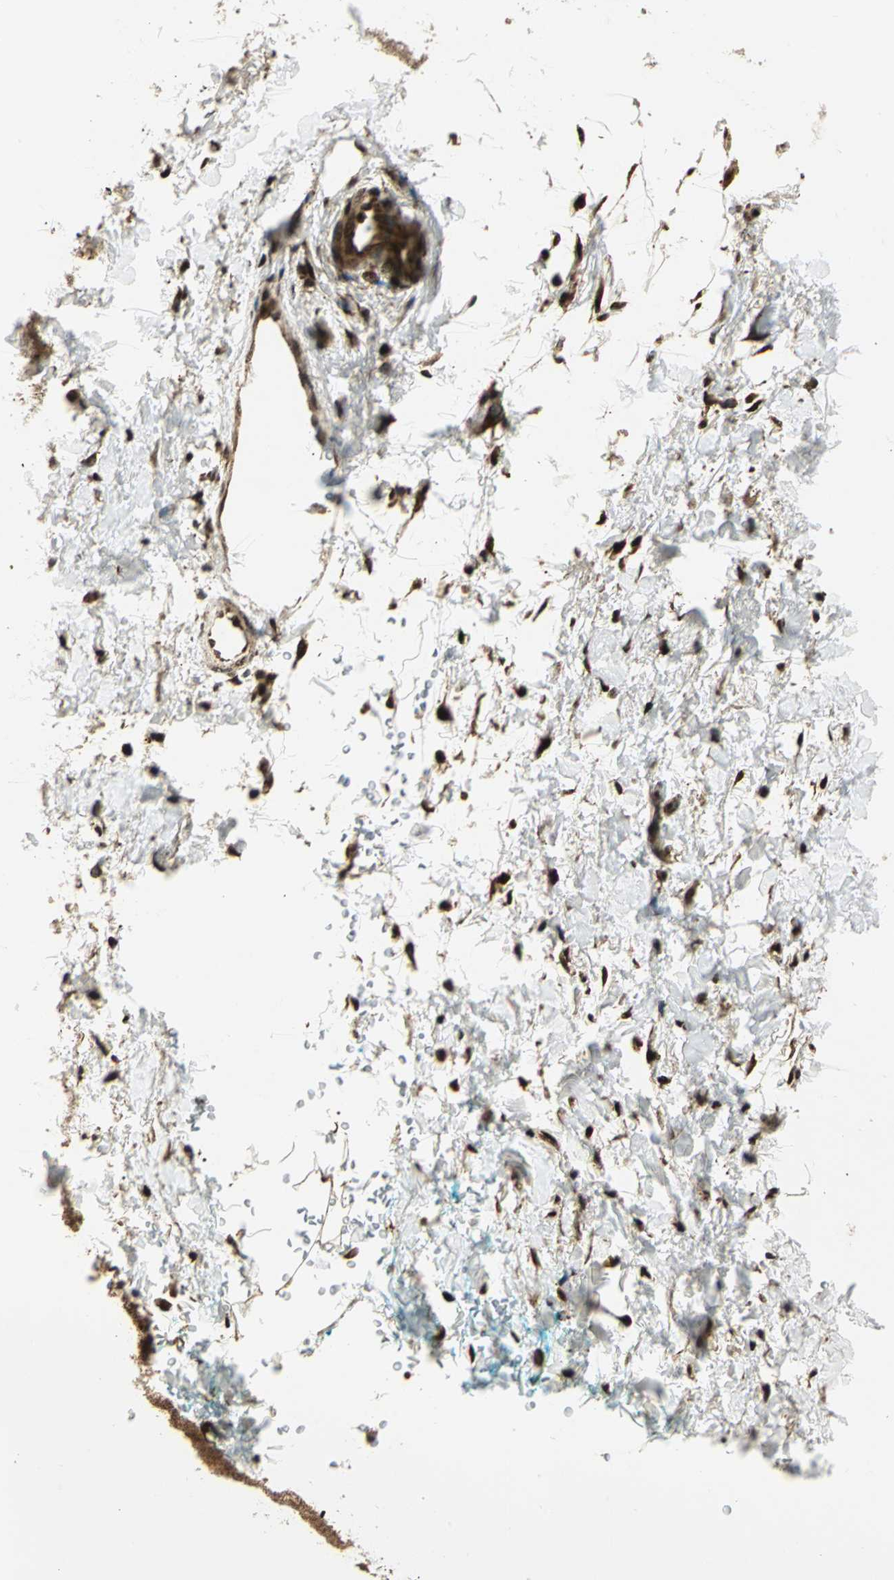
{"staining": {"intensity": "strong", "quantity": ">75%", "location": "cytoplasmic/membranous,nuclear"}, "tissue": "soft tissue", "cell_type": "Fibroblasts", "image_type": "normal", "snomed": [{"axis": "morphology", "description": "Normal tissue, NOS"}, {"axis": "topography", "description": "Soft tissue"}, {"axis": "topography", "description": "Peripheral nerve tissue"}], "caption": "Immunohistochemistry (IHC) staining of benign soft tissue, which shows high levels of strong cytoplasmic/membranous,nuclear positivity in approximately >75% of fibroblasts indicating strong cytoplasmic/membranous,nuclear protein positivity. The staining was performed using DAB (3,3'-diaminobenzidine) (brown) for protein detection and nuclei were counterstained in hematoxylin (blue).", "gene": "COPS5", "patient": {"sex": "female", "age": 71}}